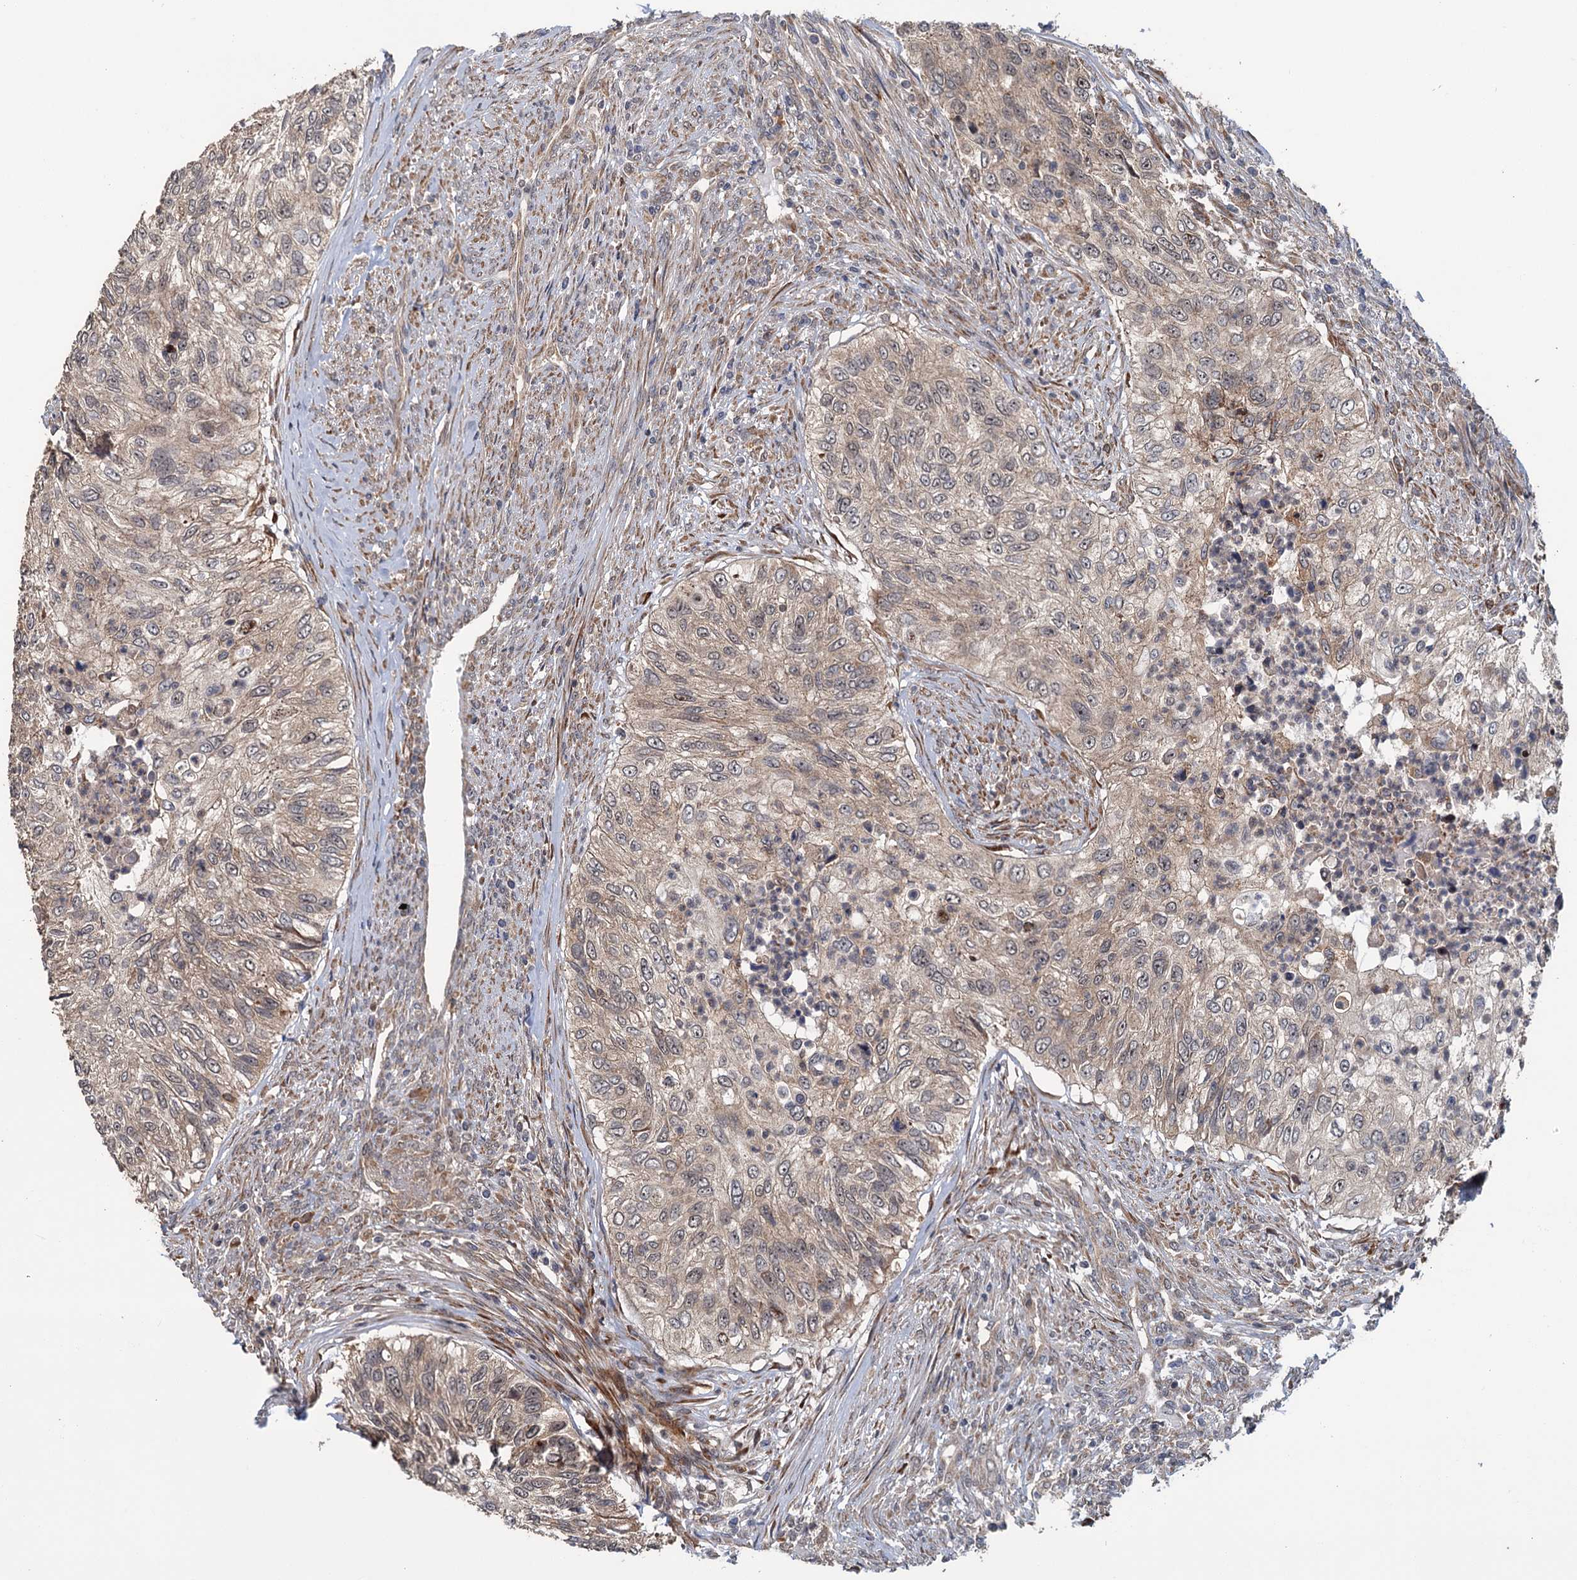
{"staining": {"intensity": "weak", "quantity": ">75%", "location": "cytoplasmic/membranous"}, "tissue": "urothelial cancer", "cell_type": "Tumor cells", "image_type": "cancer", "snomed": [{"axis": "morphology", "description": "Urothelial carcinoma, High grade"}, {"axis": "topography", "description": "Urinary bladder"}], "caption": "Urothelial carcinoma (high-grade) tissue demonstrates weak cytoplasmic/membranous positivity in about >75% of tumor cells", "gene": "KANSL2", "patient": {"sex": "female", "age": 60}}